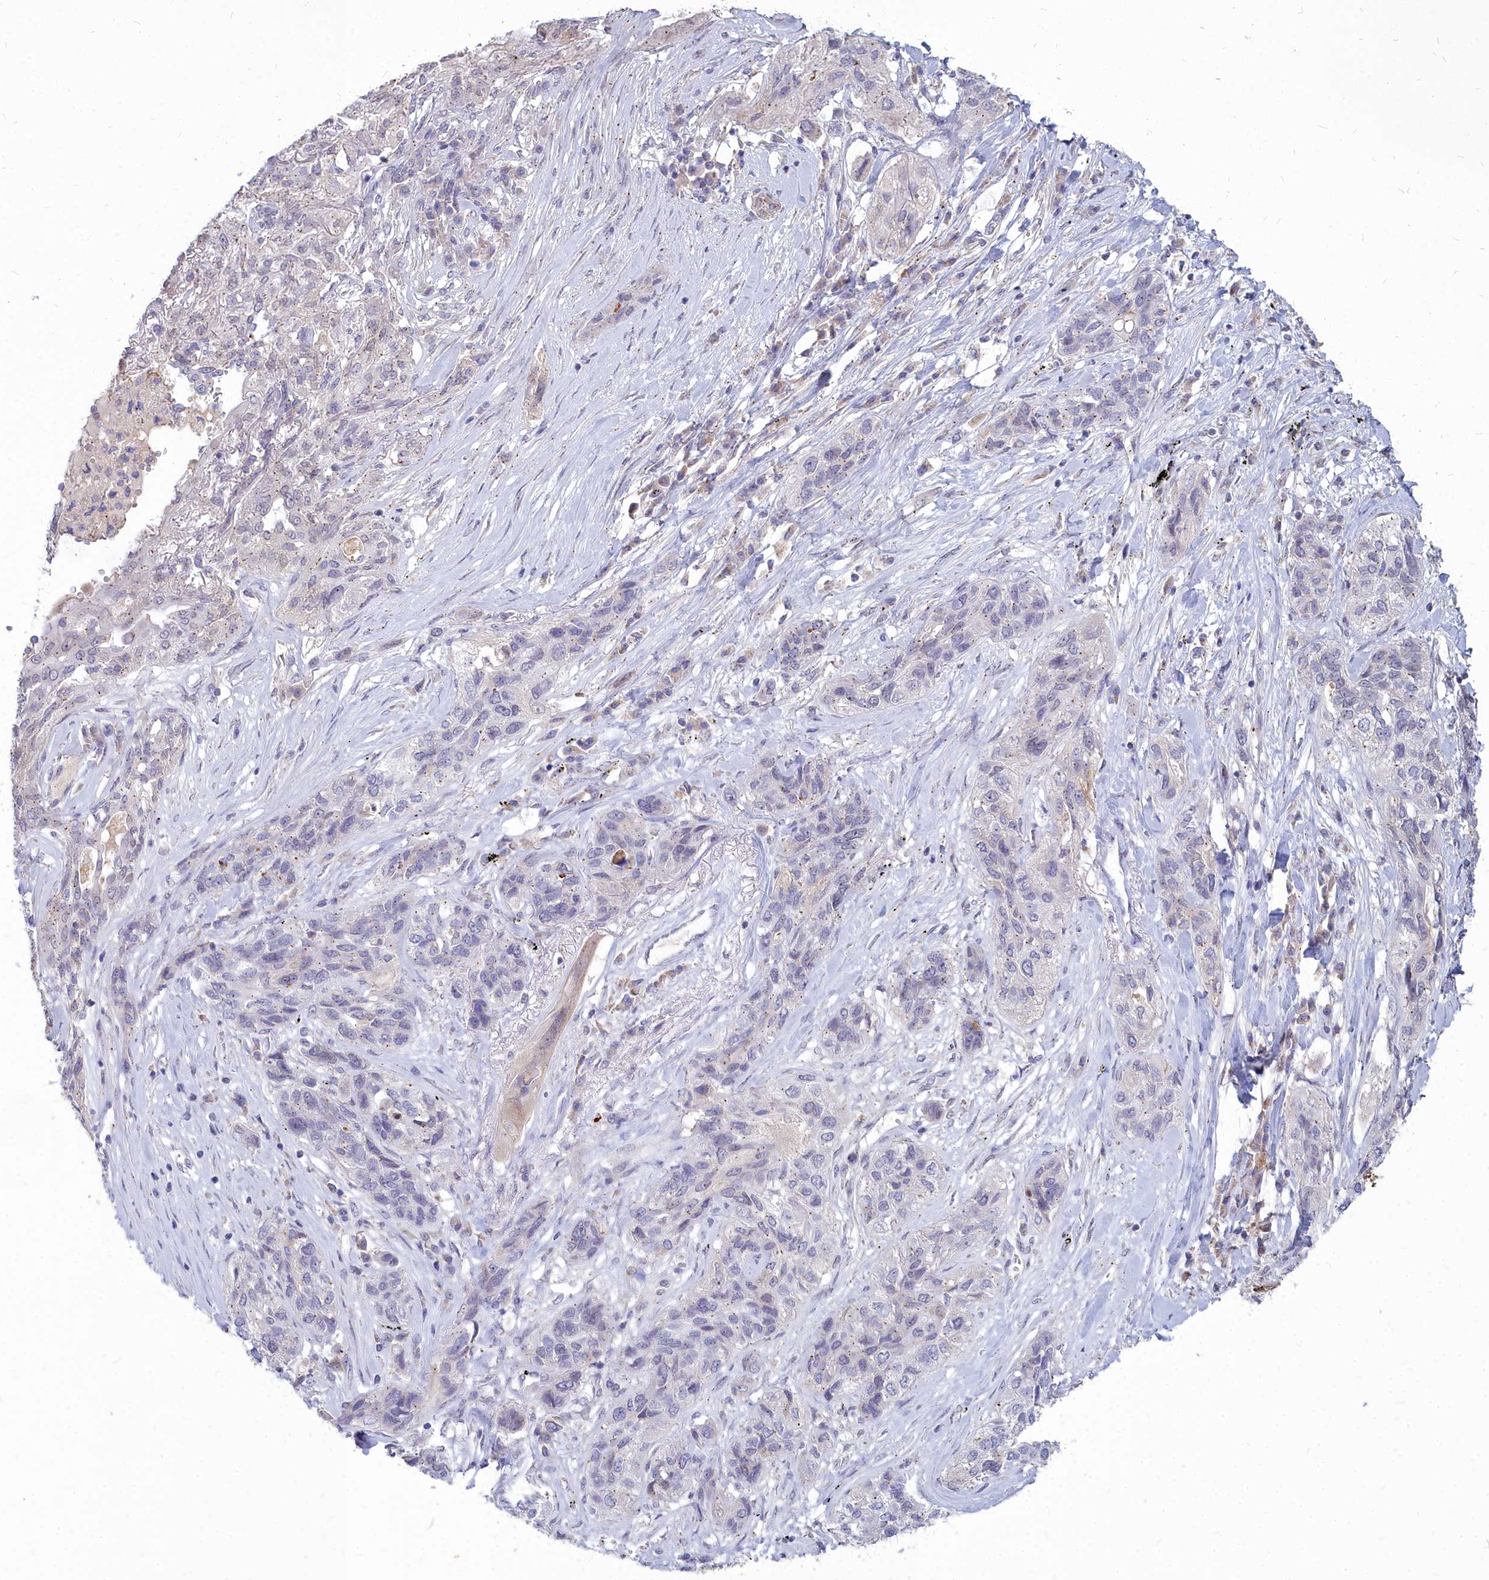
{"staining": {"intensity": "weak", "quantity": "<25%", "location": "cytoplasmic/membranous"}, "tissue": "lung cancer", "cell_type": "Tumor cells", "image_type": "cancer", "snomed": [{"axis": "morphology", "description": "Squamous cell carcinoma, NOS"}, {"axis": "topography", "description": "Lung"}], "caption": "Immunohistochemistry (IHC) of human lung cancer (squamous cell carcinoma) displays no staining in tumor cells.", "gene": "NOXA1", "patient": {"sex": "female", "age": 70}}